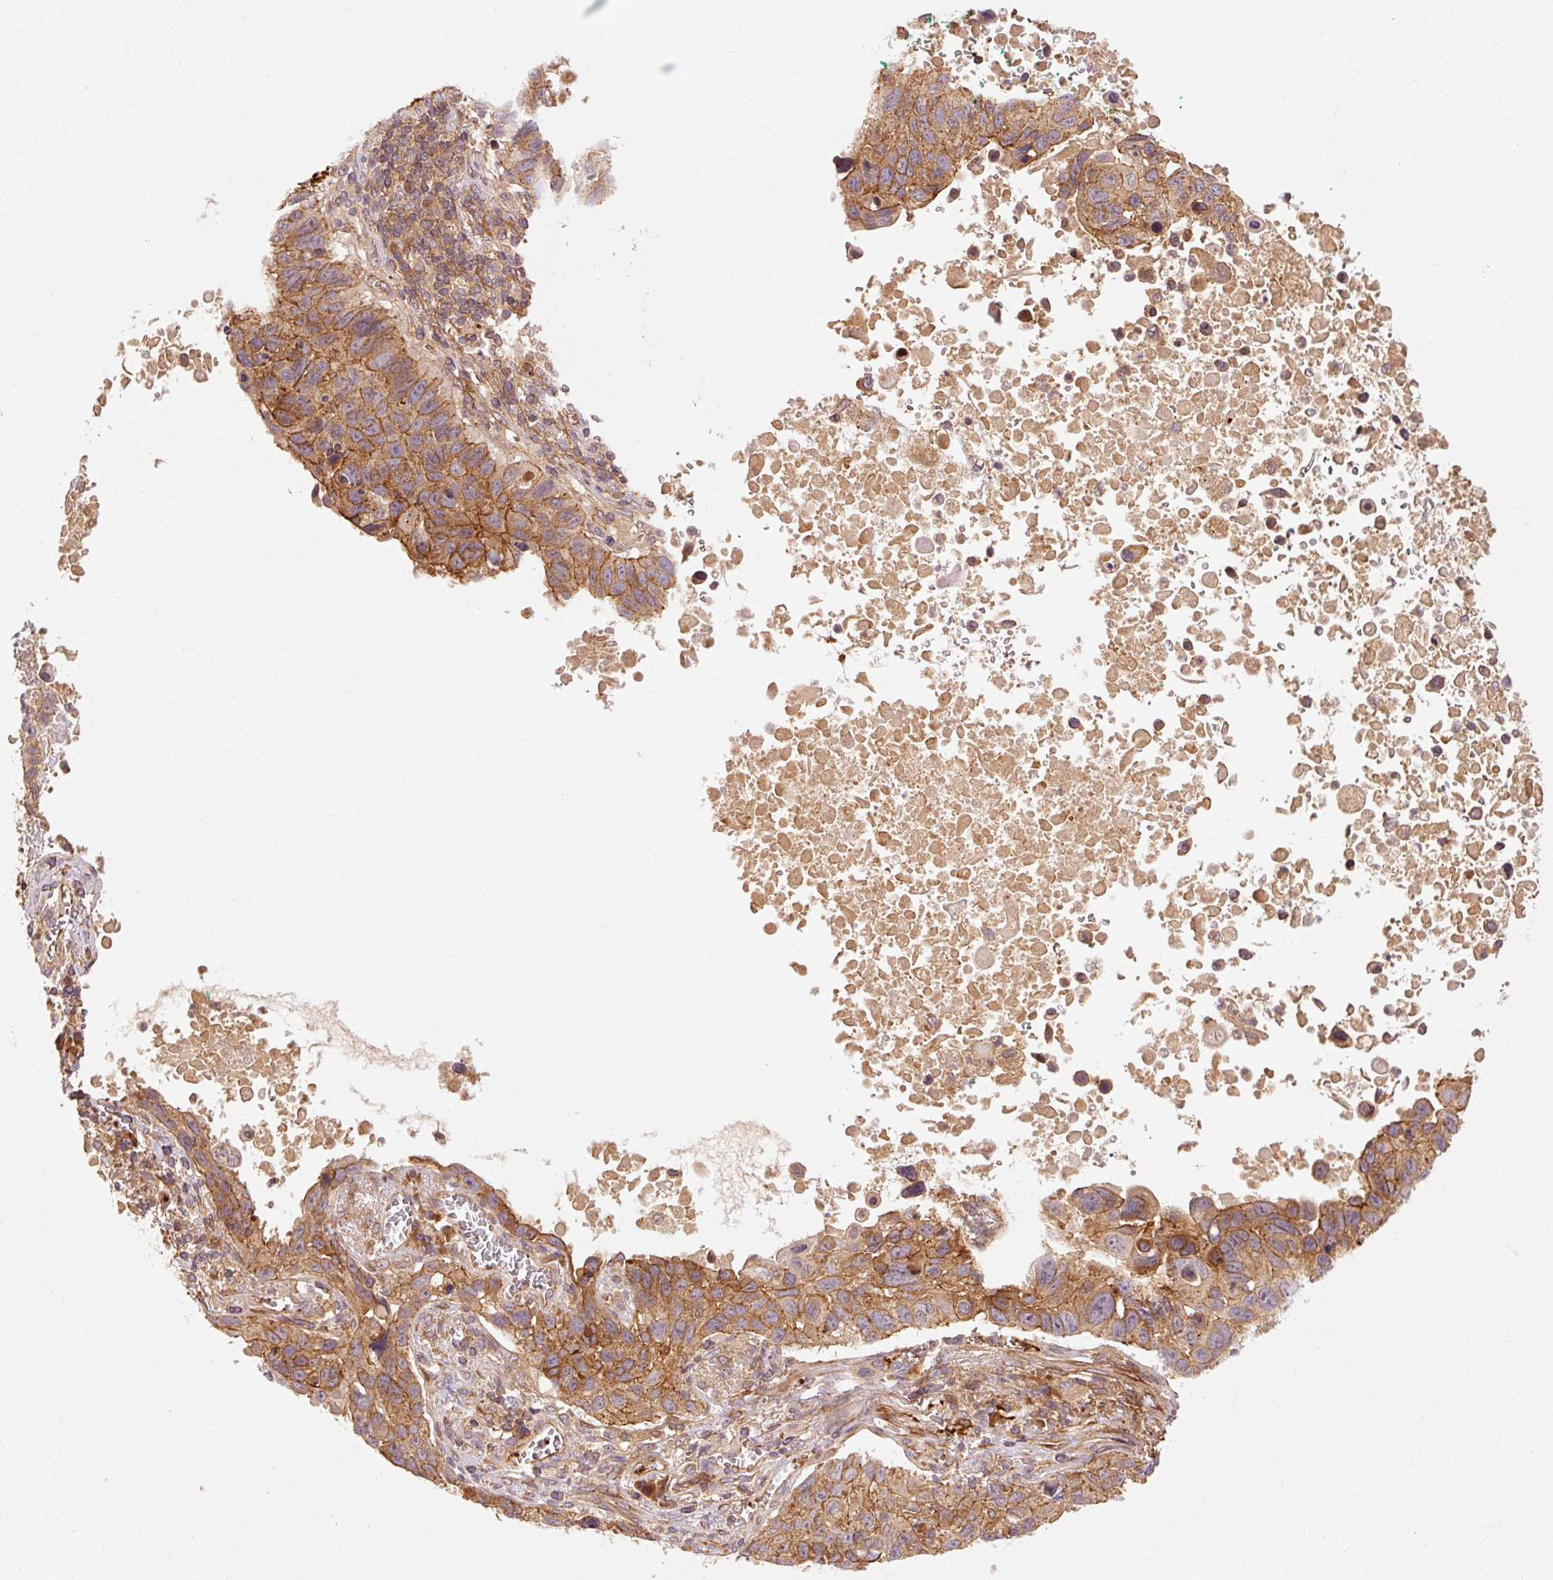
{"staining": {"intensity": "moderate", "quantity": ">75%", "location": "cytoplasmic/membranous"}, "tissue": "lung cancer", "cell_type": "Tumor cells", "image_type": "cancer", "snomed": [{"axis": "morphology", "description": "Squamous cell carcinoma, NOS"}, {"axis": "topography", "description": "Lung"}], "caption": "This image demonstrates lung squamous cell carcinoma stained with immunohistochemistry (IHC) to label a protein in brown. The cytoplasmic/membranous of tumor cells show moderate positivity for the protein. Nuclei are counter-stained blue.", "gene": "CTNNA1", "patient": {"sex": "male", "age": 66}}